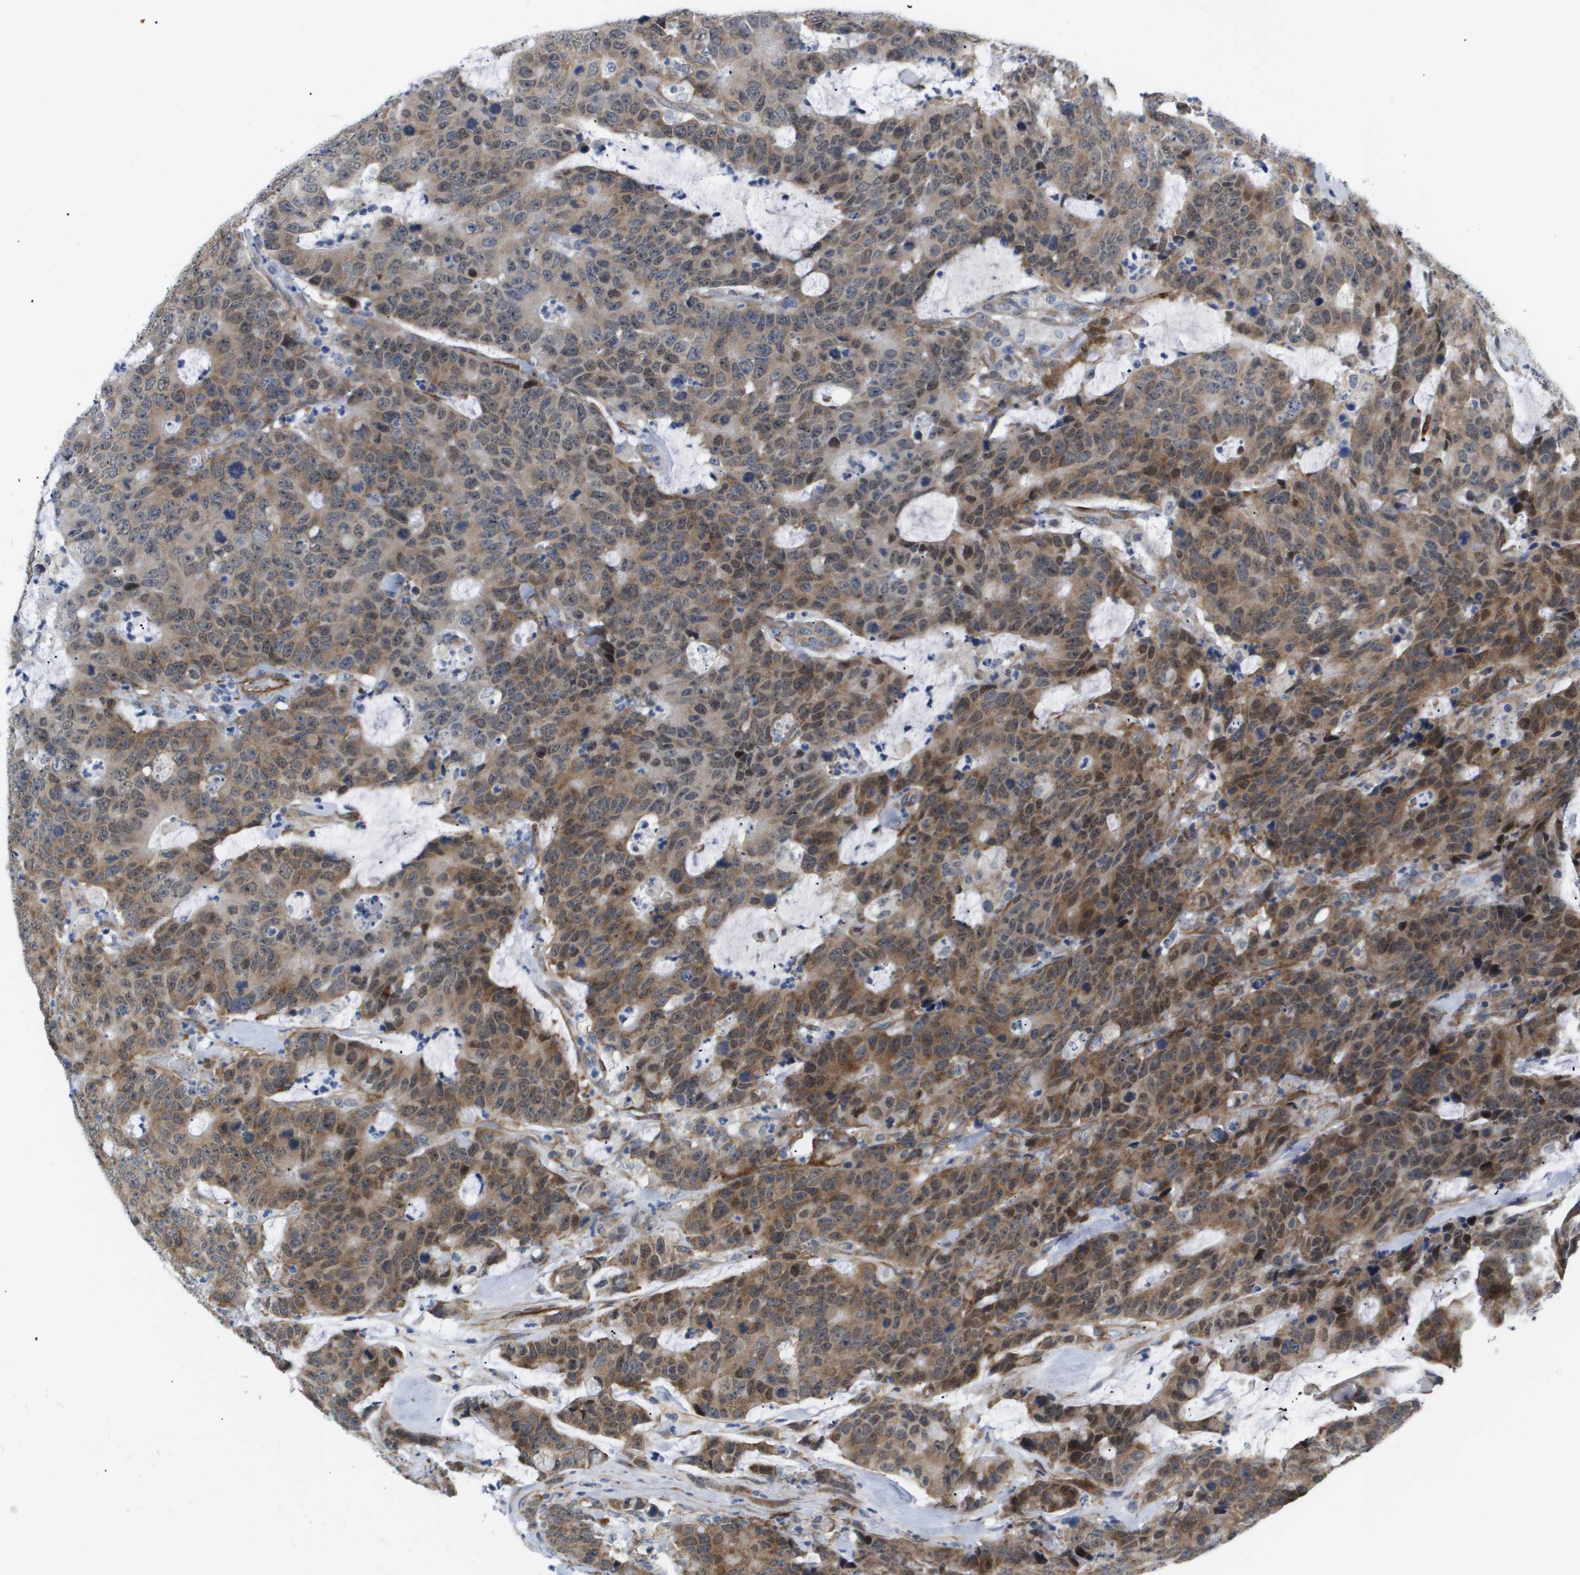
{"staining": {"intensity": "moderate", "quantity": ">75%", "location": "cytoplasmic/membranous"}, "tissue": "colorectal cancer", "cell_type": "Tumor cells", "image_type": "cancer", "snomed": [{"axis": "morphology", "description": "Adenocarcinoma, NOS"}, {"axis": "topography", "description": "Colon"}], "caption": "Protein staining reveals moderate cytoplasmic/membranous staining in about >75% of tumor cells in colorectal adenocarcinoma.", "gene": "OTUD5", "patient": {"sex": "female", "age": 86}}